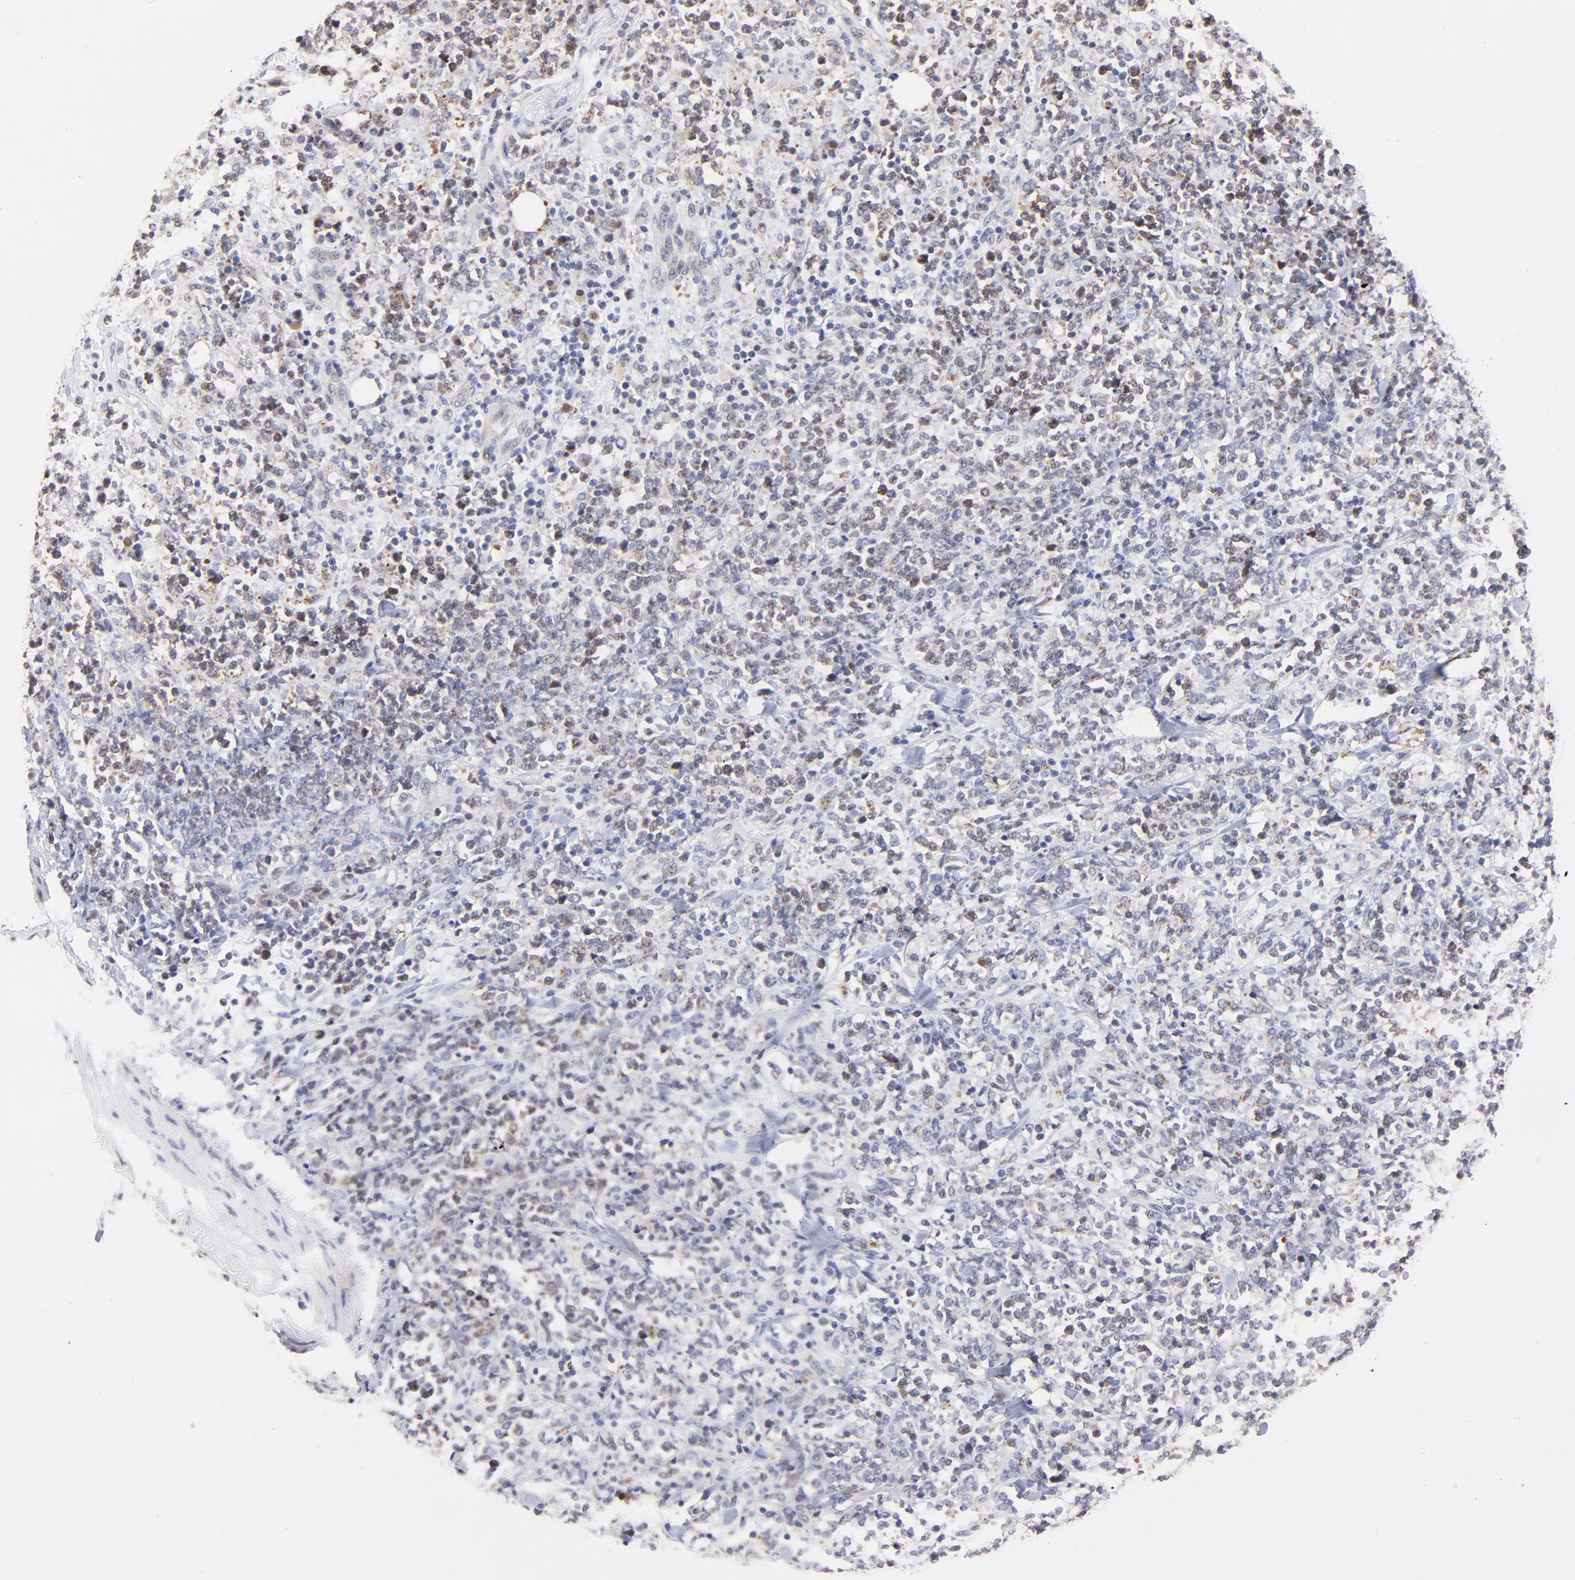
{"staining": {"intensity": "weak", "quantity": "25%-75%", "location": "nuclear"}, "tissue": "lymphoma", "cell_type": "Tumor cells", "image_type": "cancer", "snomed": [{"axis": "morphology", "description": "Malignant lymphoma, non-Hodgkin's type, High grade"}, {"axis": "topography", "description": "Soft tissue"}], "caption": "Immunohistochemistry (IHC) staining of lymphoma, which exhibits low levels of weak nuclear staining in approximately 25%-75% of tumor cells indicating weak nuclear protein positivity. The staining was performed using DAB (3,3'-diaminobenzidine) (brown) for protein detection and nuclei were counterstained in hematoxylin (blue).", "gene": "ZNF155", "patient": {"sex": "male", "age": 18}}